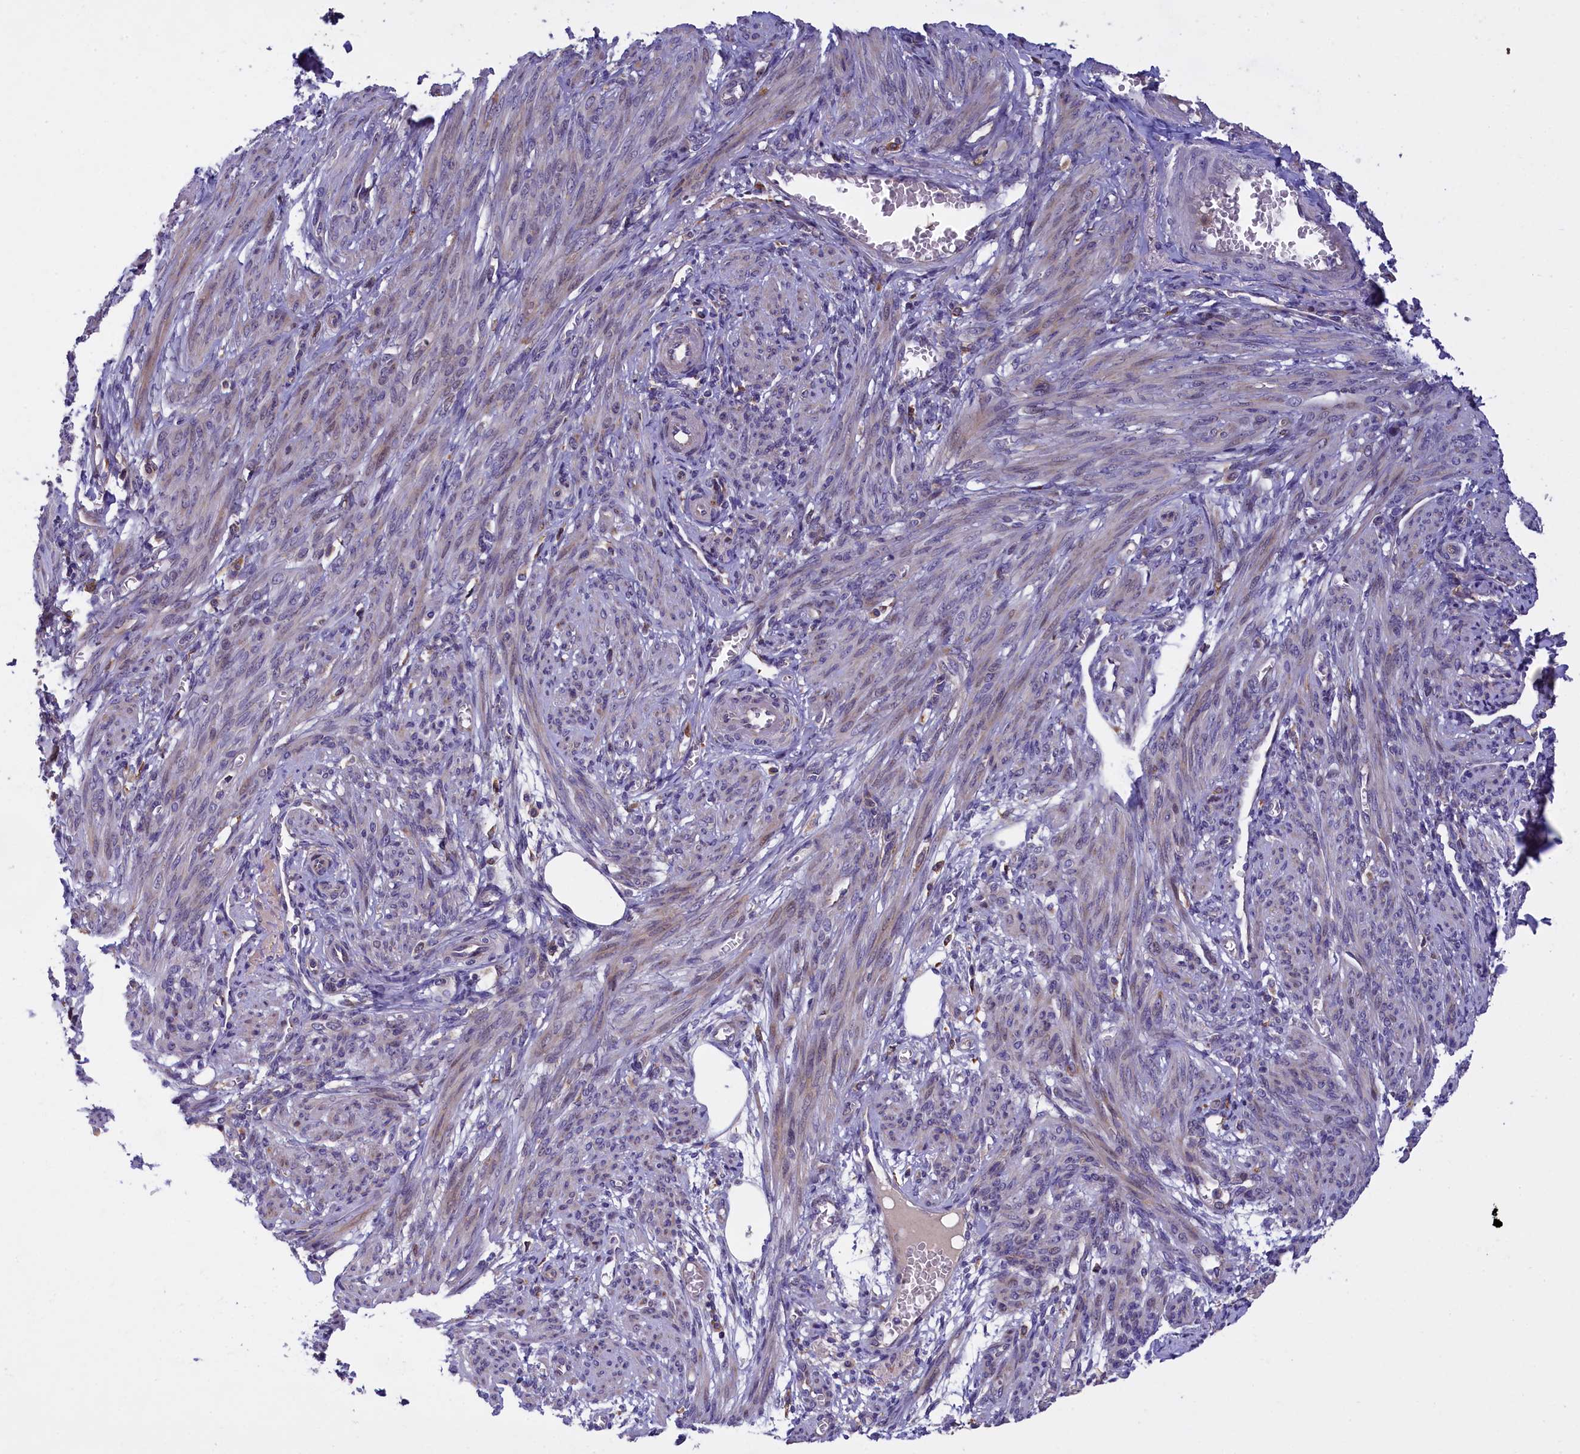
{"staining": {"intensity": "weak", "quantity": "<25%", "location": "cytoplasmic/membranous,nuclear"}, "tissue": "smooth muscle", "cell_type": "Smooth muscle cells", "image_type": "normal", "snomed": [{"axis": "morphology", "description": "Normal tissue, NOS"}, {"axis": "topography", "description": "Smooth muscle"}], "caption": "DAB immunohistochemical staining of normal human smooth muscle shows no significant expression in smooth muscle cells. (IHC, brightfield microscopy, high magnification).", "gene": "NAIP", "patient": {"sex": "female", "age": 39}}